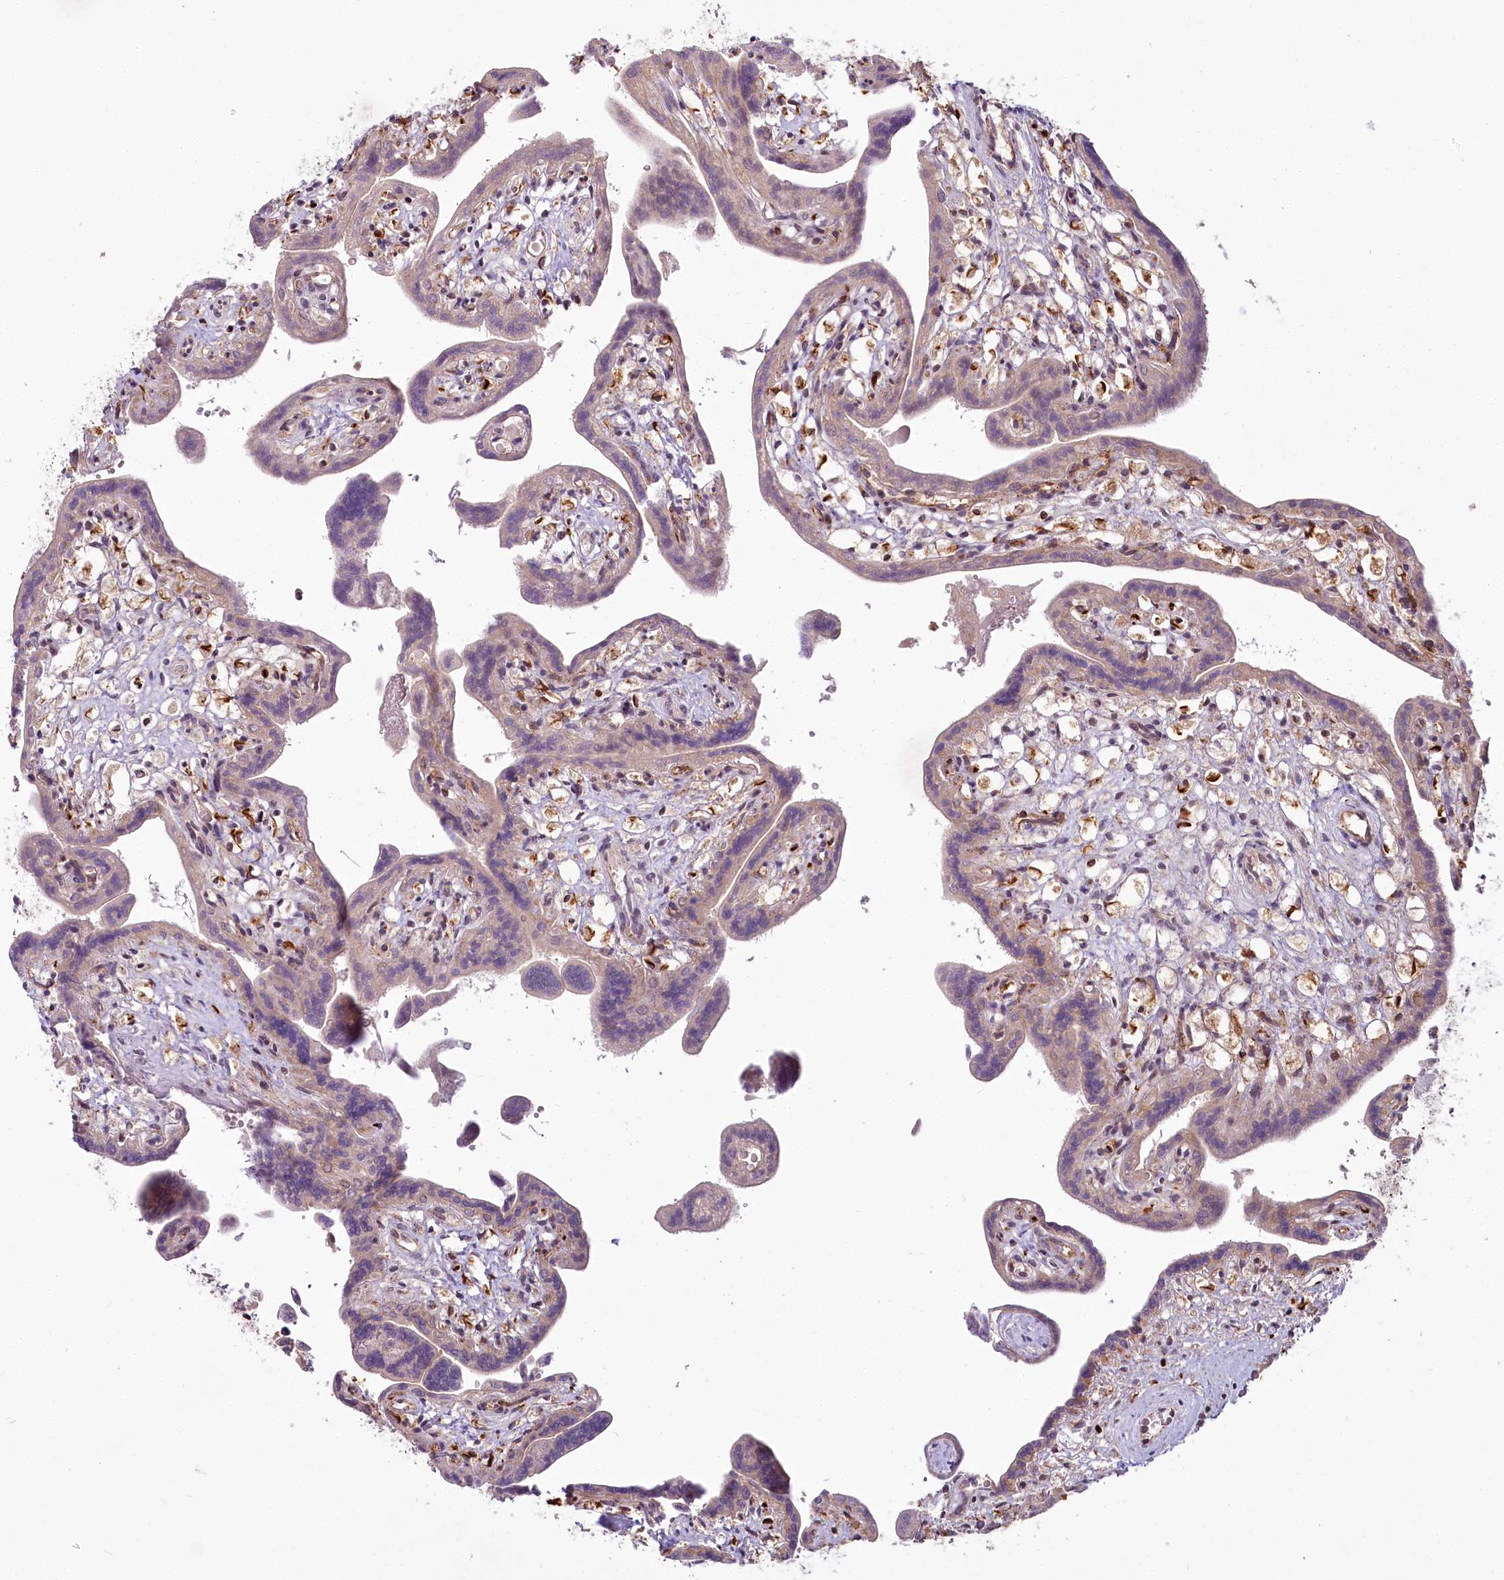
{"staining": {"intensity": "weak", "quantity": "<25%", "location": "cytoplasmic/membranous,nuclear"}, "tissue": "placenta", "cell_type": "Trophoblastic cells", "image_type": "normal", "snomed": [{"axis": "morphology", "description": "Normal tissue, NOS"}, {"axis": "topography", "description": "Placenta"}], "caption": "Human placenta stained for a protein using IHC reveals no expression in trophoblastic cells.", "gene": "ALKBH8", "patient": {"sex": "female", "age": 37}}